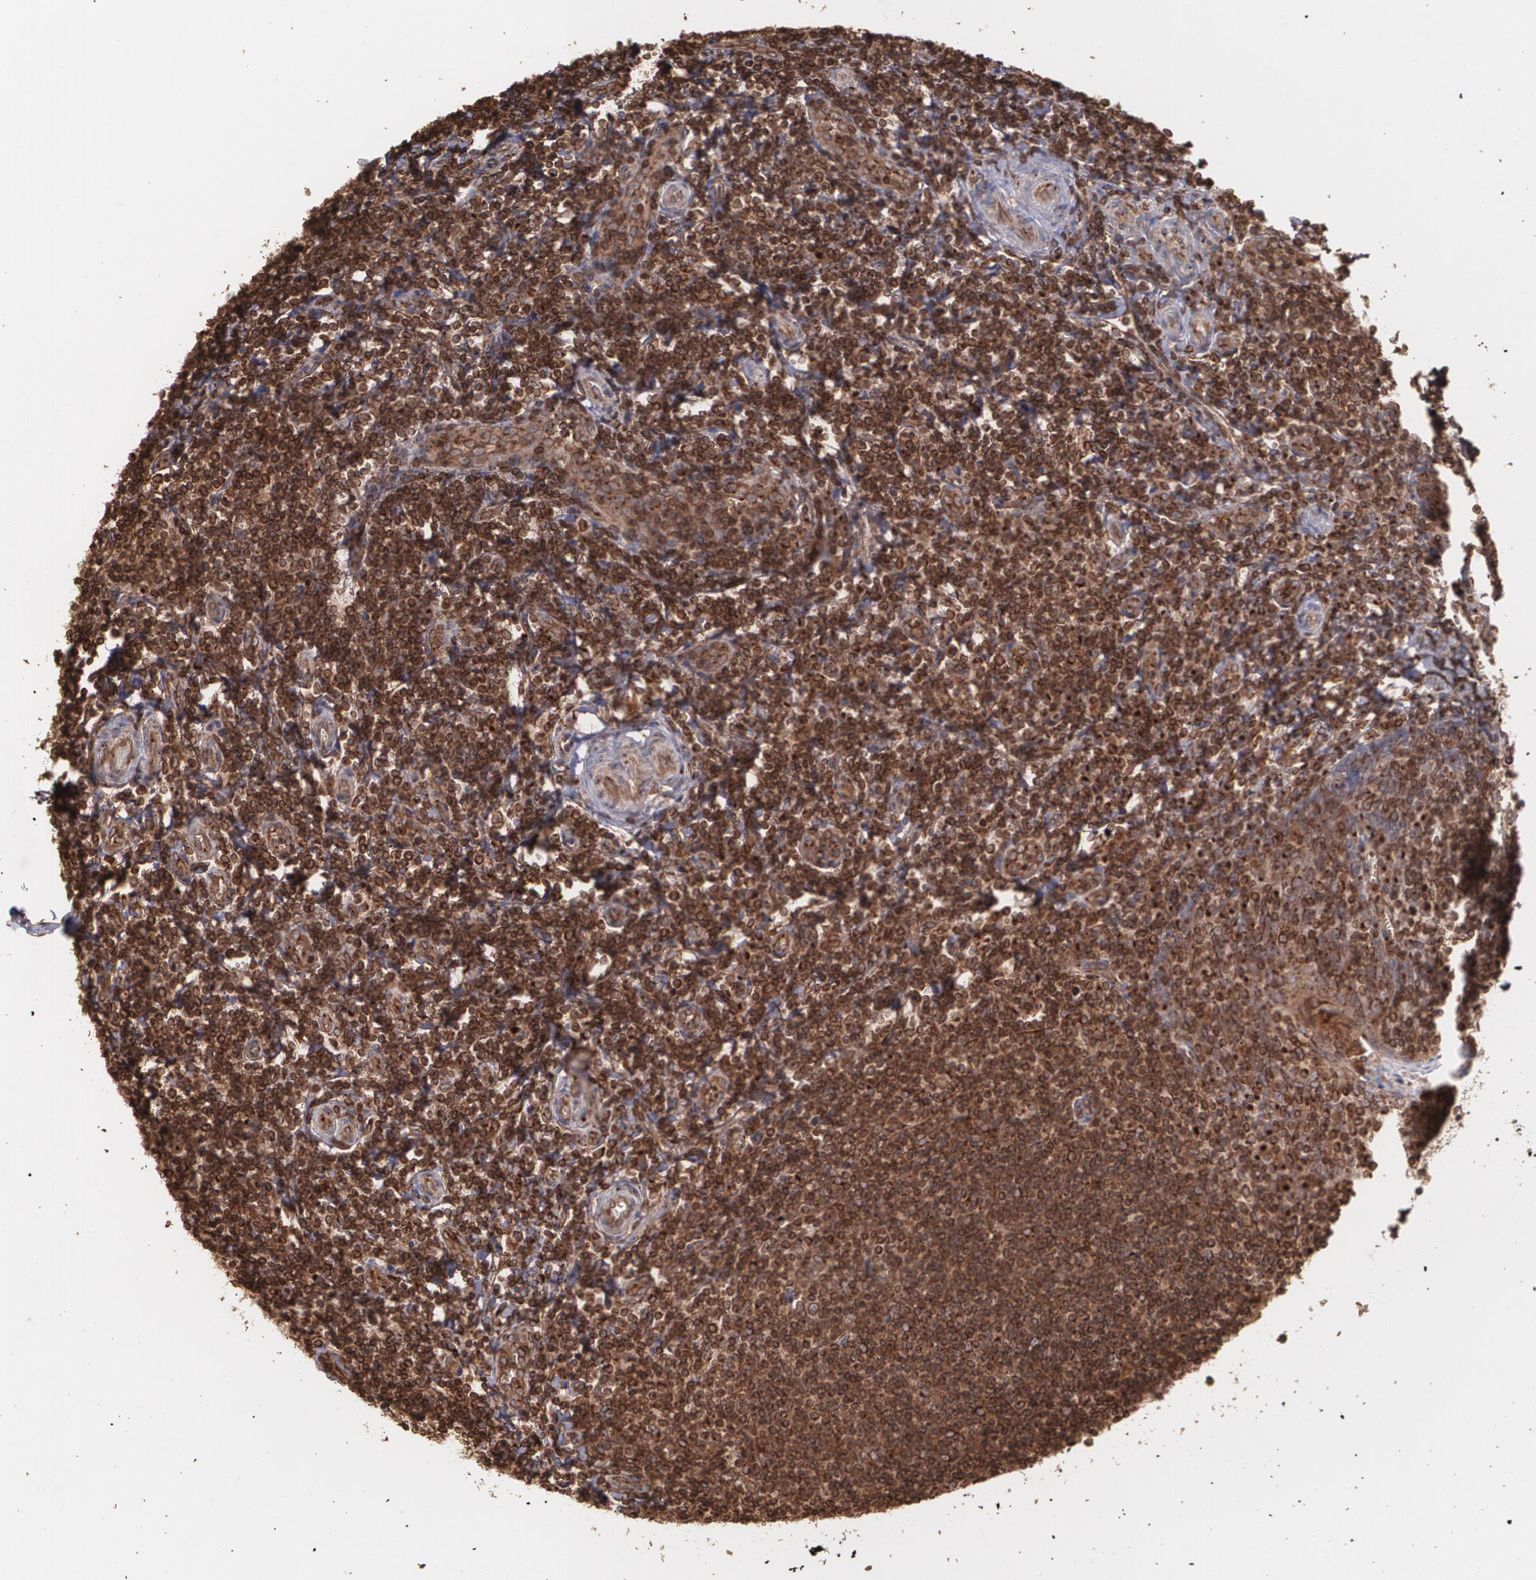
{"staining": {"intensity": "strong", "quantity": ">75%", "location": "cytoplasmic/membranous"}, "tissue": "tonsil", "cell_type": "Germinal center cells", "image_type": "normal", "snomed": [{"axis": "morphology", "description": "Normal tissue, NOS"}, {"axis": "topography", "description": "Tonsil"}], "caption": "Immunohistochemistry (IHC) staining of unremarkable tonsil, which shows high levels of strong cytoplasmic/membranous positivity in approximately >75% of germinal center cells indicating strong cytoplasmic/membranous protein expression. The staining was performed using DAB (3,3'-diaminobenzidine) (brown) for protein detection and nuclei were counterstained in hematoxylin (blue).", "gene": "TRIP11", "patient": {"sex": "male", "age": 20}}